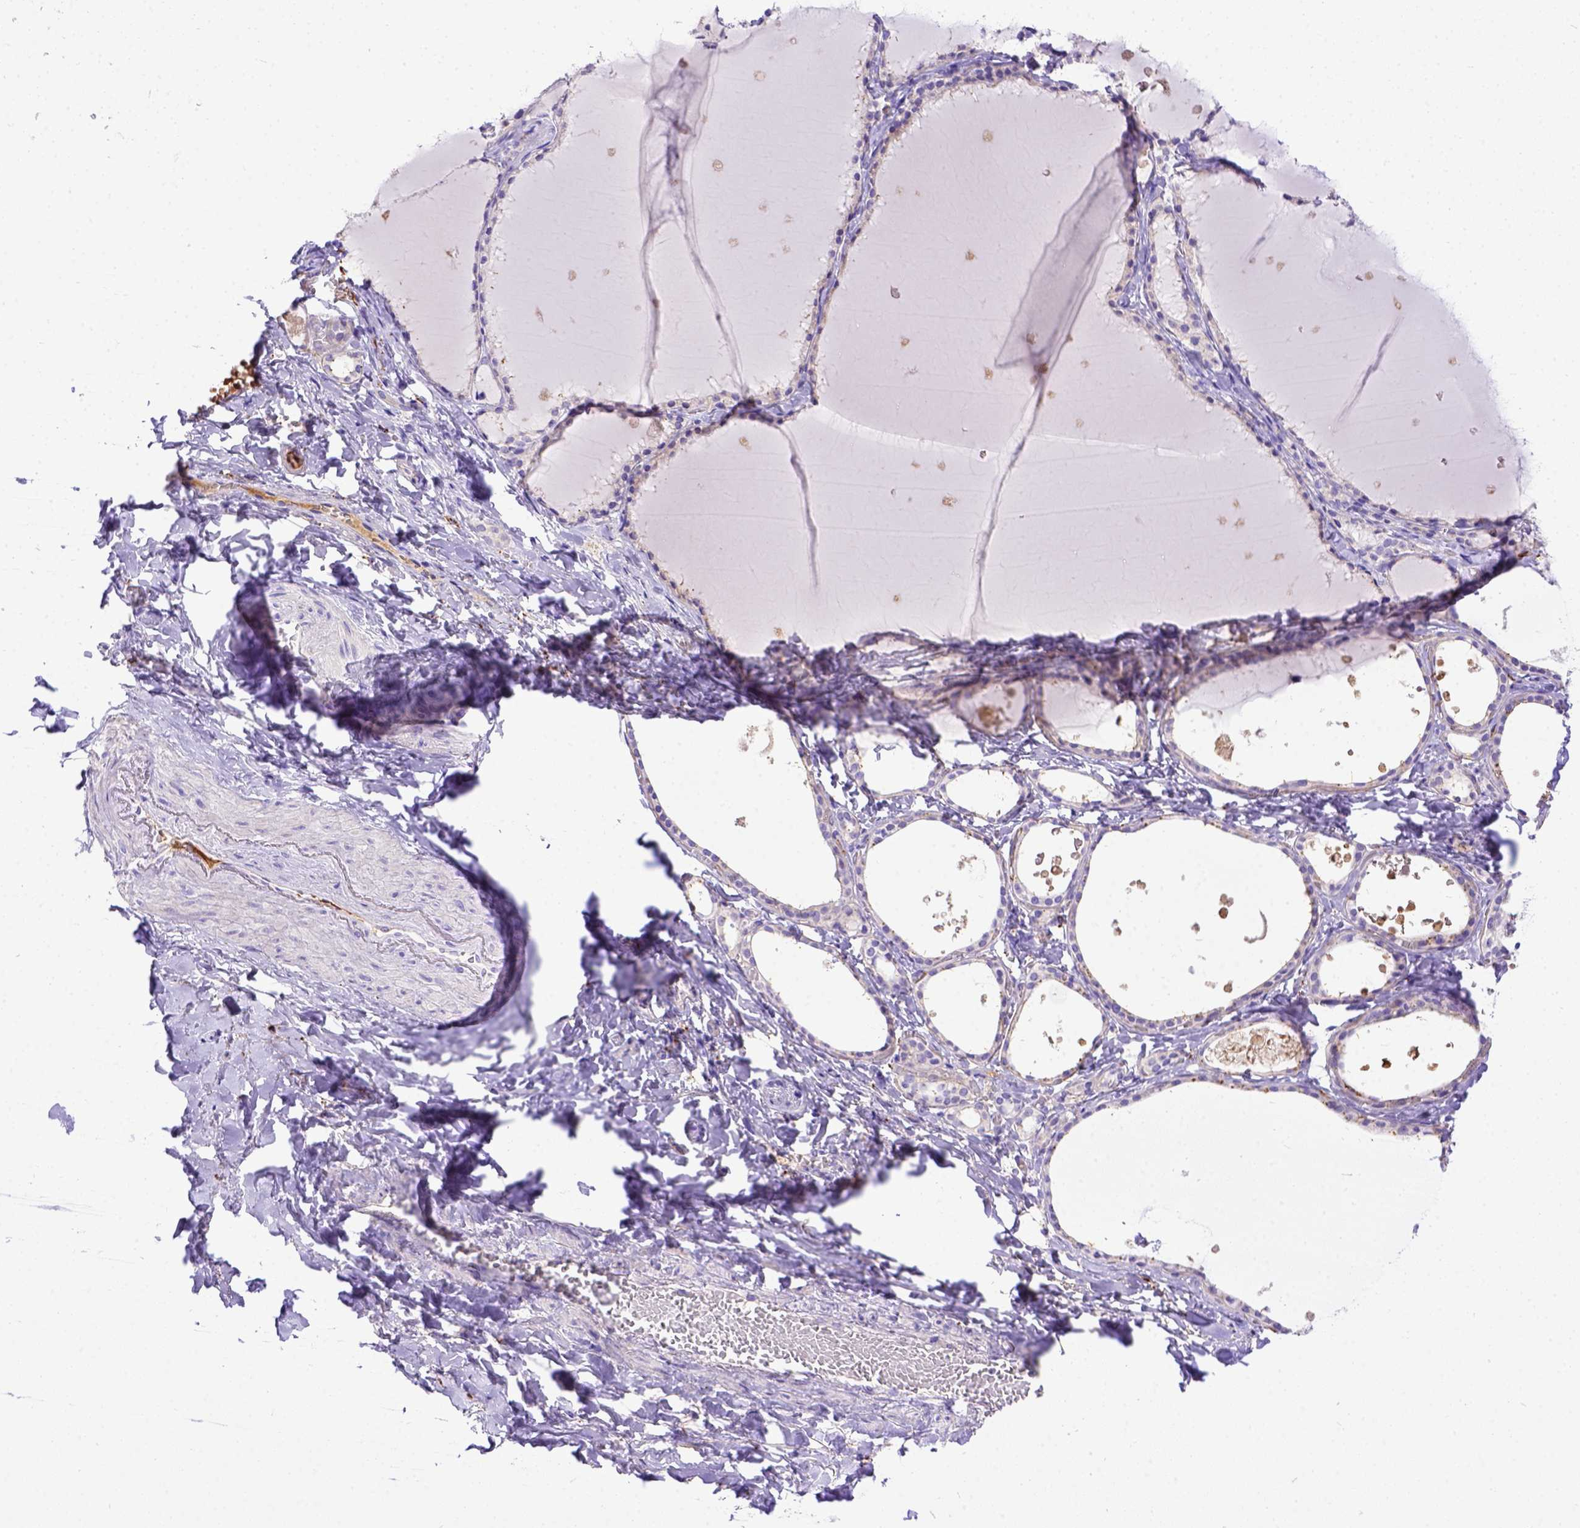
{"staining": {"intensity": "negative", "quantity": "none", "location": "none"}, "tissue": "thyroid gland", "cell_type": "Glandular cells", "image_type": "normal", "snomed": [{"axis": "morphology", "description": "Normal tissue, NOS"}, {"axis": "topography", "description": "Thyroid gland"}], "caption": "DAB immunohistochemical staining of normal thyroid gland shows no significant positivity in glandular cells.", "gene": "CFAP300", "patient": {"sex": "female", "age": 56}}